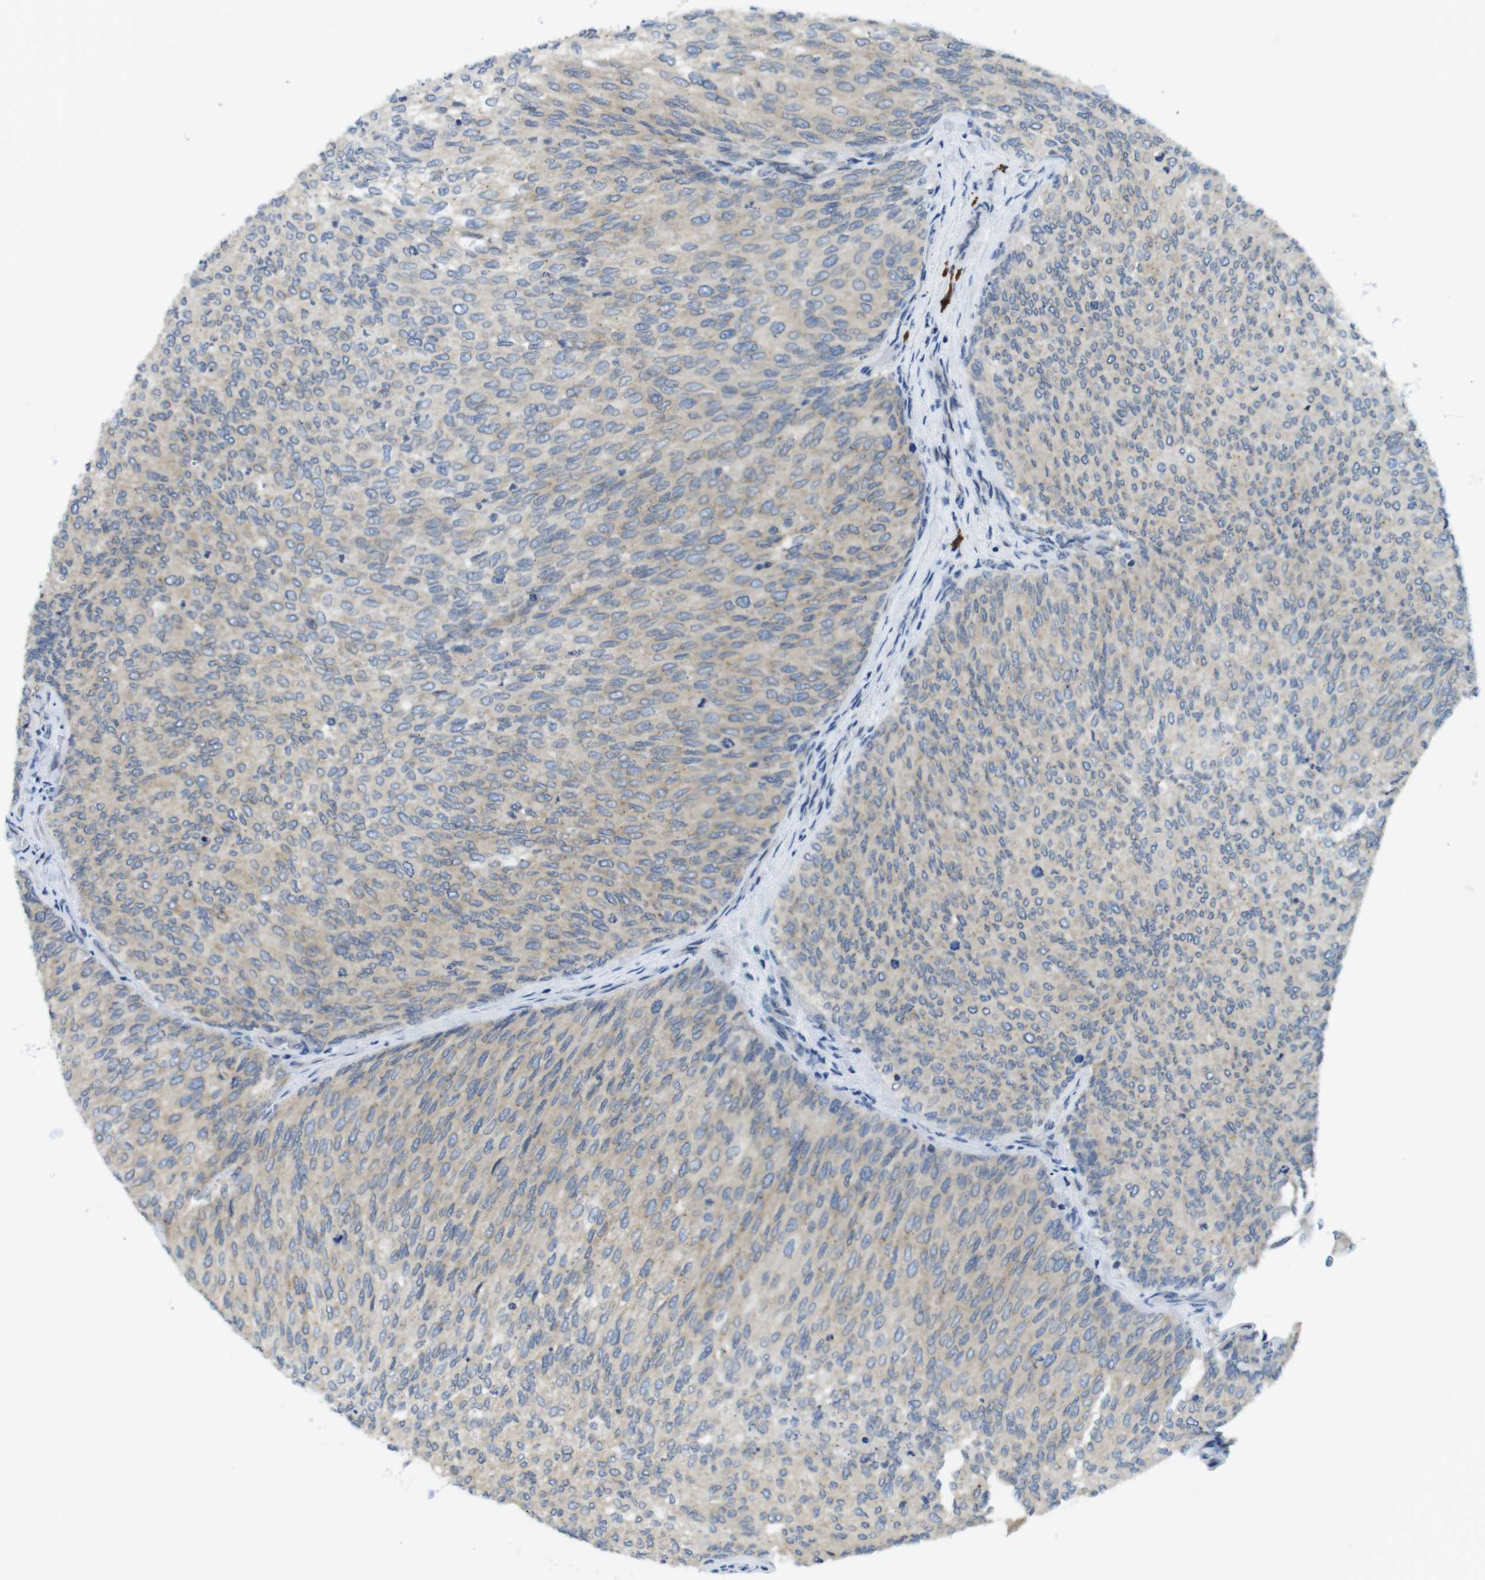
{"staining": {"intensity": "weak", "quantity": ">75%", "location": "cytoplasmic/membranous"}, "tissue": "urothelial cancer", "cell_type": "Tumor cells", "image_type": "cancer", "snomed": [{"axis": "morphology", "description": "Urothelial carcinoma, Low grade"}, {"axis": "topography", "description": "Urinary bladder"}], "caption": "Tumor cells demonstrate weak cytoplasmic/membranous expression in approximately >75% of cells in urothelial carcinoma (low-grade). (Brightfield microscopy of DAB IHC at high magnification).", "gene": "CLPTM1L", "patient": {"sex": "female", "age": 79}}